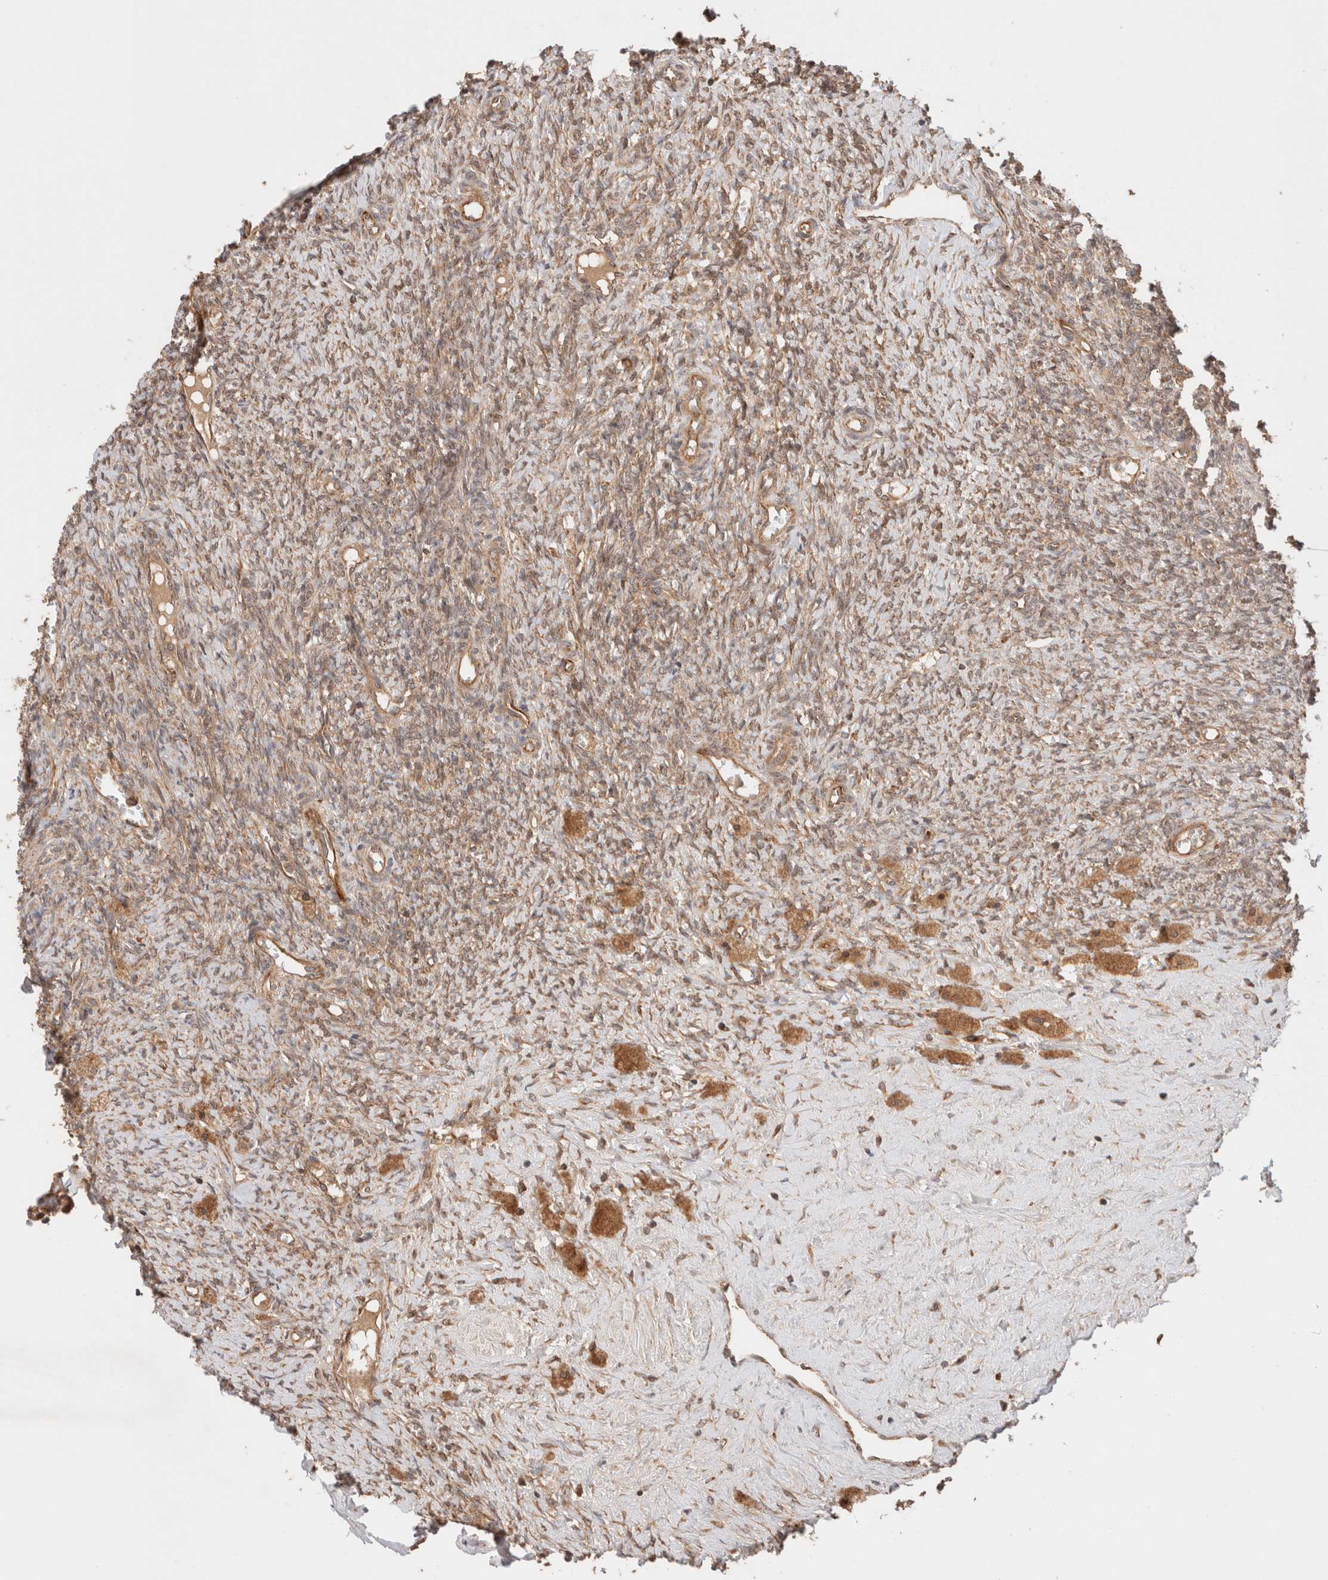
{"staining": {"intensity": "moderate", "quantity": ">75%", "location": "cytoplasmic/membranous,nuclear"}, "tissue": "ovary", "cell_type": "Follicle cells", "image_type": "normal", "snomed": [{"axis": "morphology", "description": "Normal tissue, NOS"}, {"axis": "topography", "description": "Ovary"}], "caption": "Benign ovary demonstrates moderate cytoplasmic/membranous,nuclear expression in approximately >75% of follicle cells, visualized by immunohistochemistry.", "gene": "SIKE1", "patient": {"sex": "female", "age": 41}}